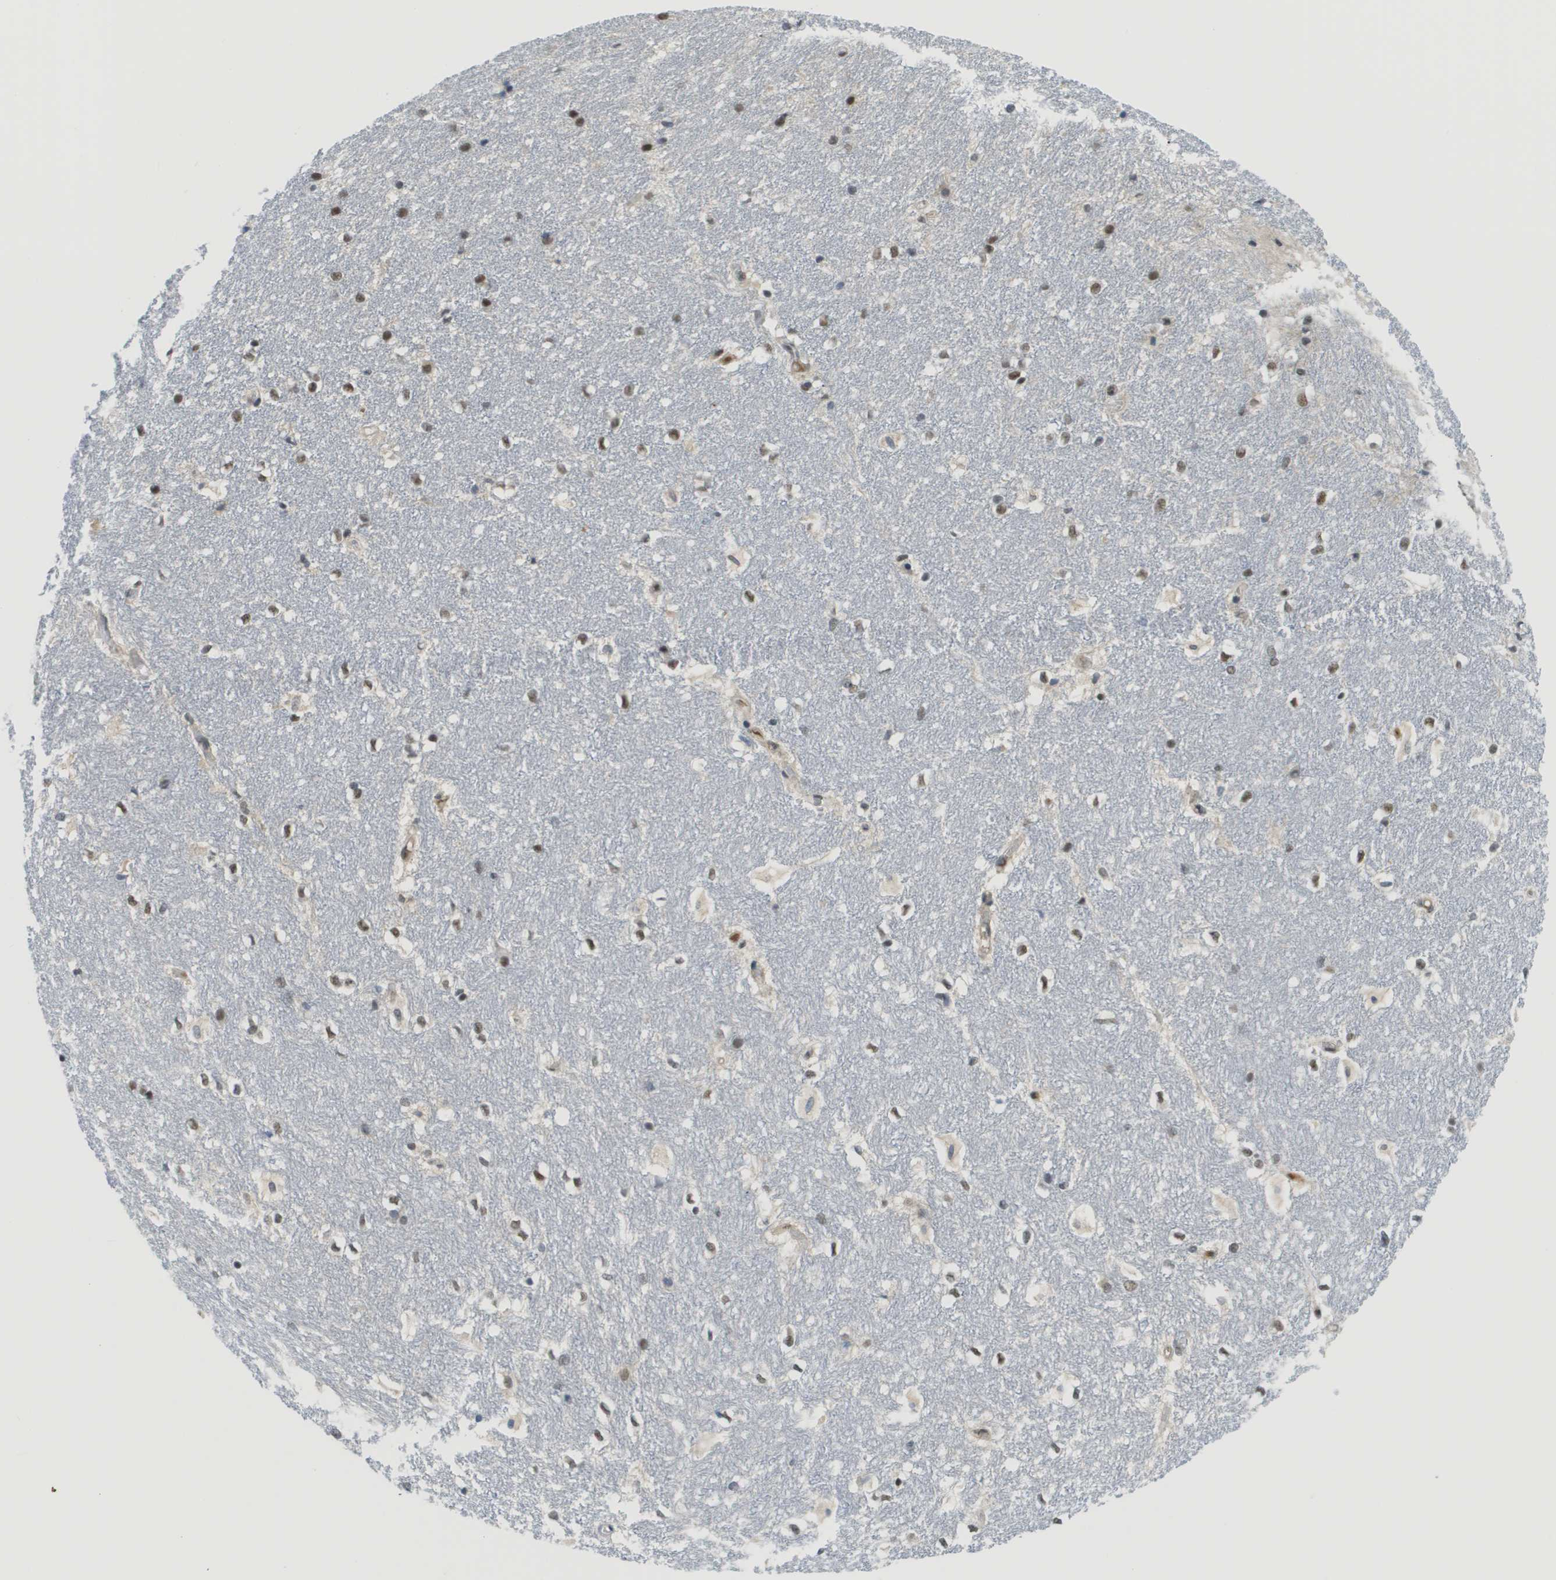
{"staining": {"intensity": "moderate", "quantity": "25%-75%", "location": "nuclear"}, "tissue": "hippocampus", "cell_type": "Glial cells", "image_type": "normal", "snomed": [{"axis": "morphology", "description": "Normal tissue, NOS"}, {"axis": "topography", "description": "Hippocampus"}], "caption": "IHC (DAB (3,3'-diaminobenzidine)) staining of unremarkable human hippocampus demonstrates moderate nuclear protein positivity in approximately 25%-75% of glial cells.", "gene": "SMARCAD1", "patient": {"sex": "female", "age": 19}}